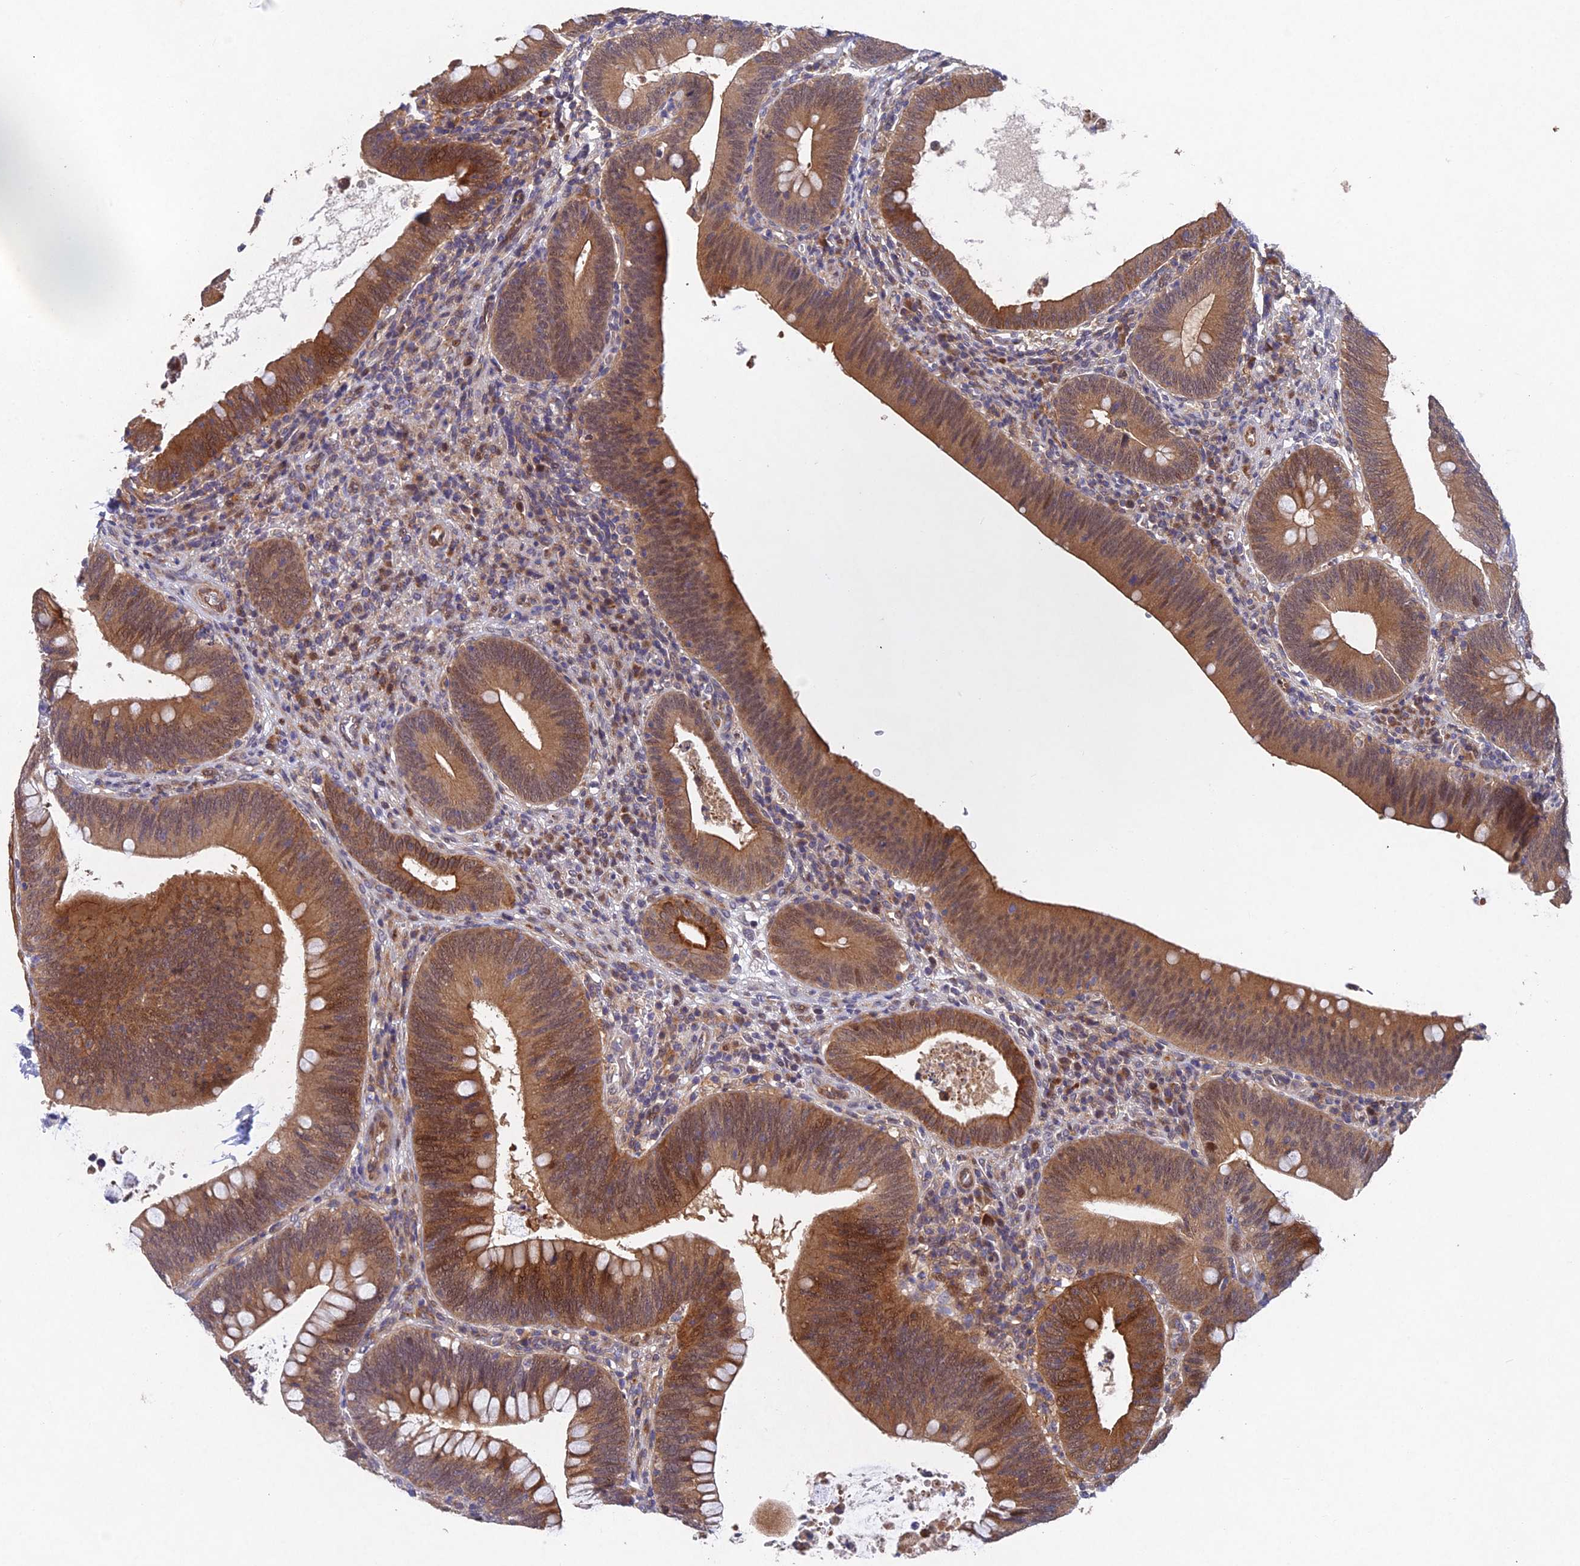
{"staining": {"intensity": "moderate", "quantity": ">75%", "location": "cytoplasmic/membranous,nuclear"}, "tissue": "colorectal cancer", "cell_type": "Tumor cells", "image_type": "cancer", "snomed": [{"axis": "morphology", "description": "Normal tissue, NOS"}, {"axis": "topography", "description": "Colon"}], "caption": "Immunohistochemistry (IHC) (DAB) staining of human colorectal cancer displays moderate cytoplasmic/membranous and nuclear protein expression in approximately >75% of tumor cells.", "gene": "NSMCE1", "patient": {"sex": "female", "age": 82}}